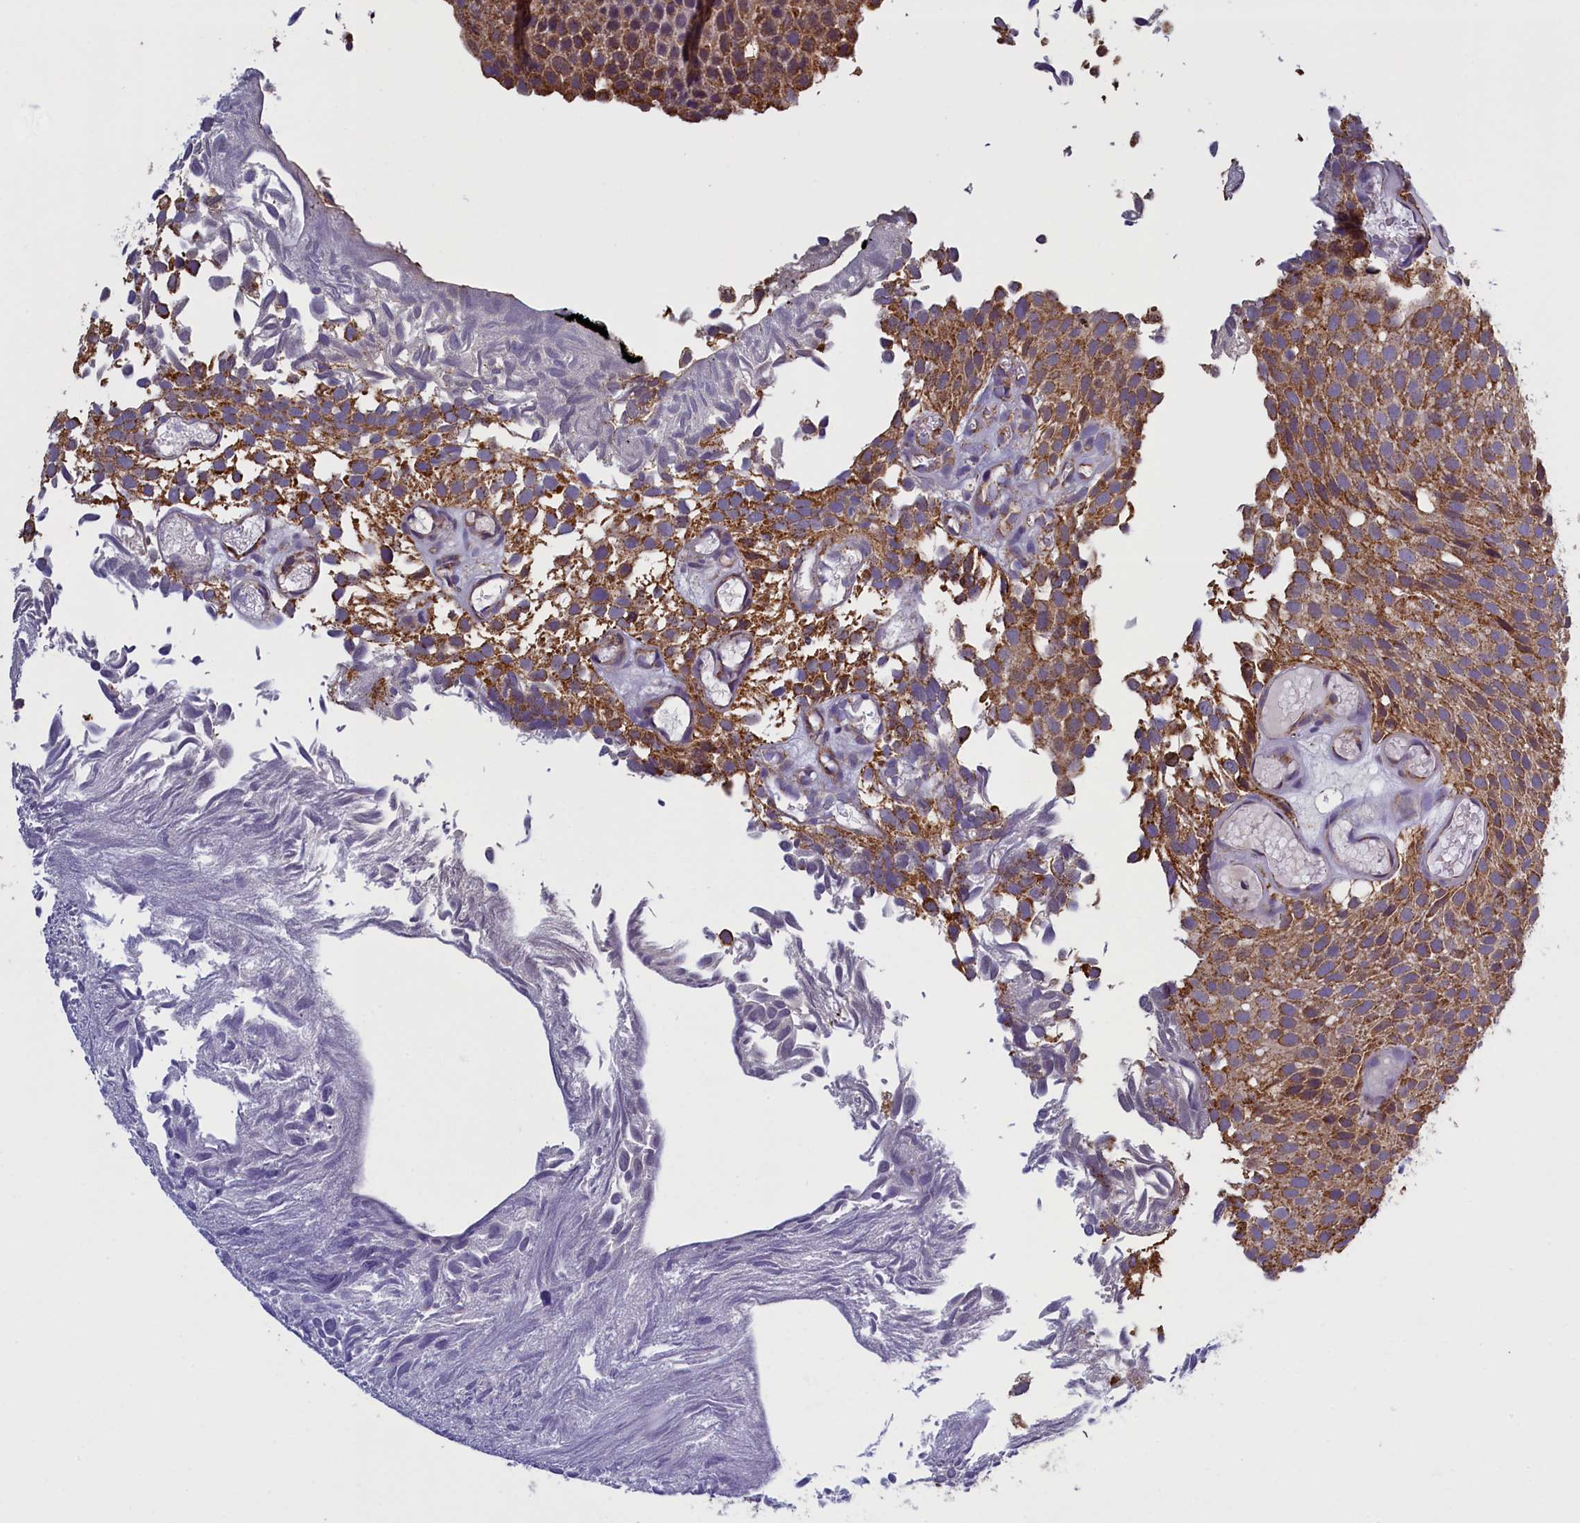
{"staining": {"intensity": "moderate", "quantity": ">75%", "location": "cytoplasmic/membranous"}, "tissue": "urothelial cancer", "cell_type": "Tumor cells", "image_type": "cancer", "snomed": [{"axis": "morphology", "description": "Urothelial carcinoma, Low grade"}, {"axis": "topography", "description": "Urinary bladder"}], "caption": "Low-grade urothelial carcinoma was stained to show a protein in brown. There is medium levels of moderate cytoplasmic/membranous expression in approximately >75% of tumor cells.", "gene": "IFT122", "patient": {"sex": "male", "age": 89}}